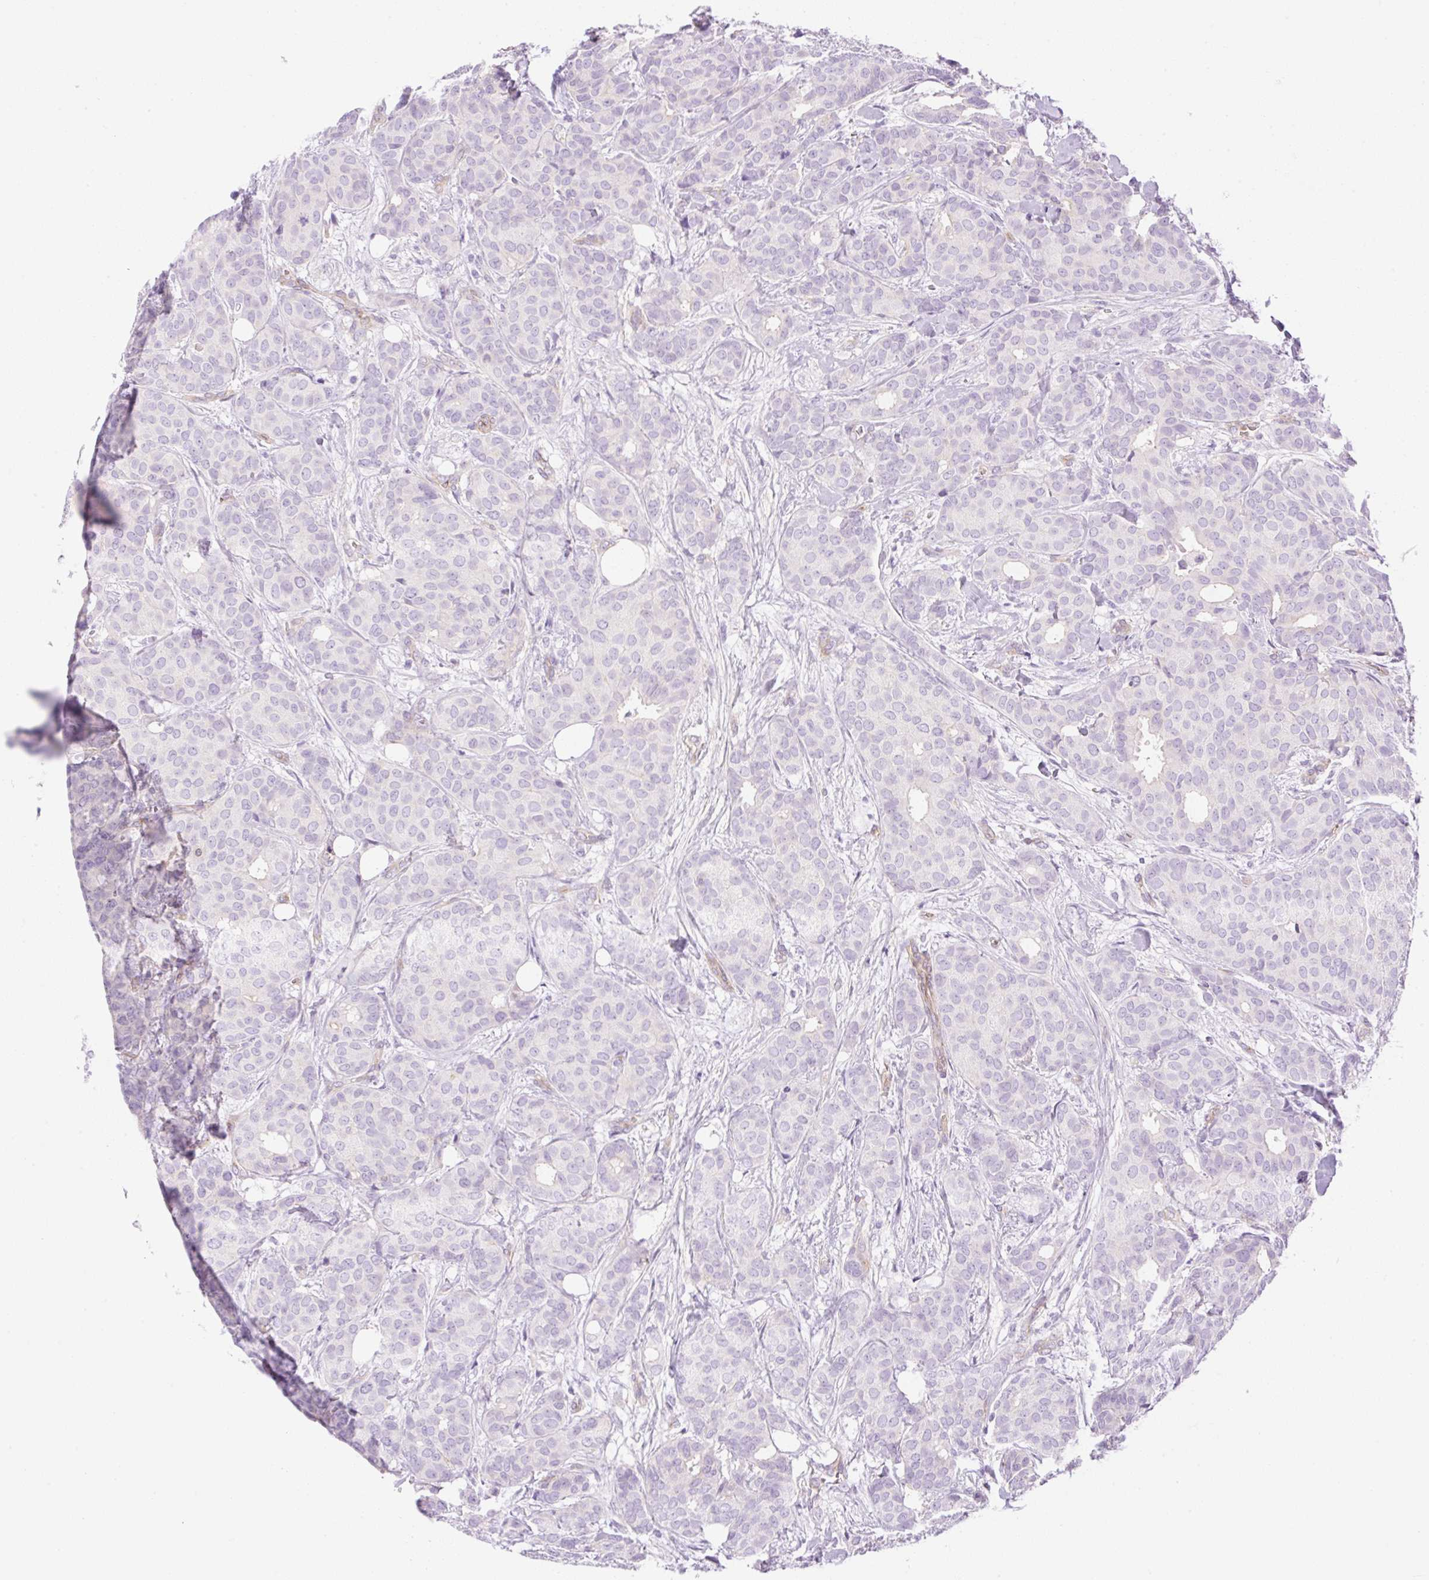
{"staining": {"intensity": "negative", "quantity": "none", "location": "none"}, "tissue": "breast cancer", "cell_type": "Tumor cells", "image_type": "cancer", "snomed": [{"axis": "morphology", "description": "Duct carcinoma"}, {"axis": "topography", "description": "Breast"}], "caption": "High magnification brightfield microscopy of breast cancer (intraductal carcinoma) stained with DAB (3,3'-diaminobenzidine) (brown) and counterstained with hematoxylin (blue): tumor cells show no significant staining.", "gene": "EHD3", "patient": {"sex": "female", "age": 70}}